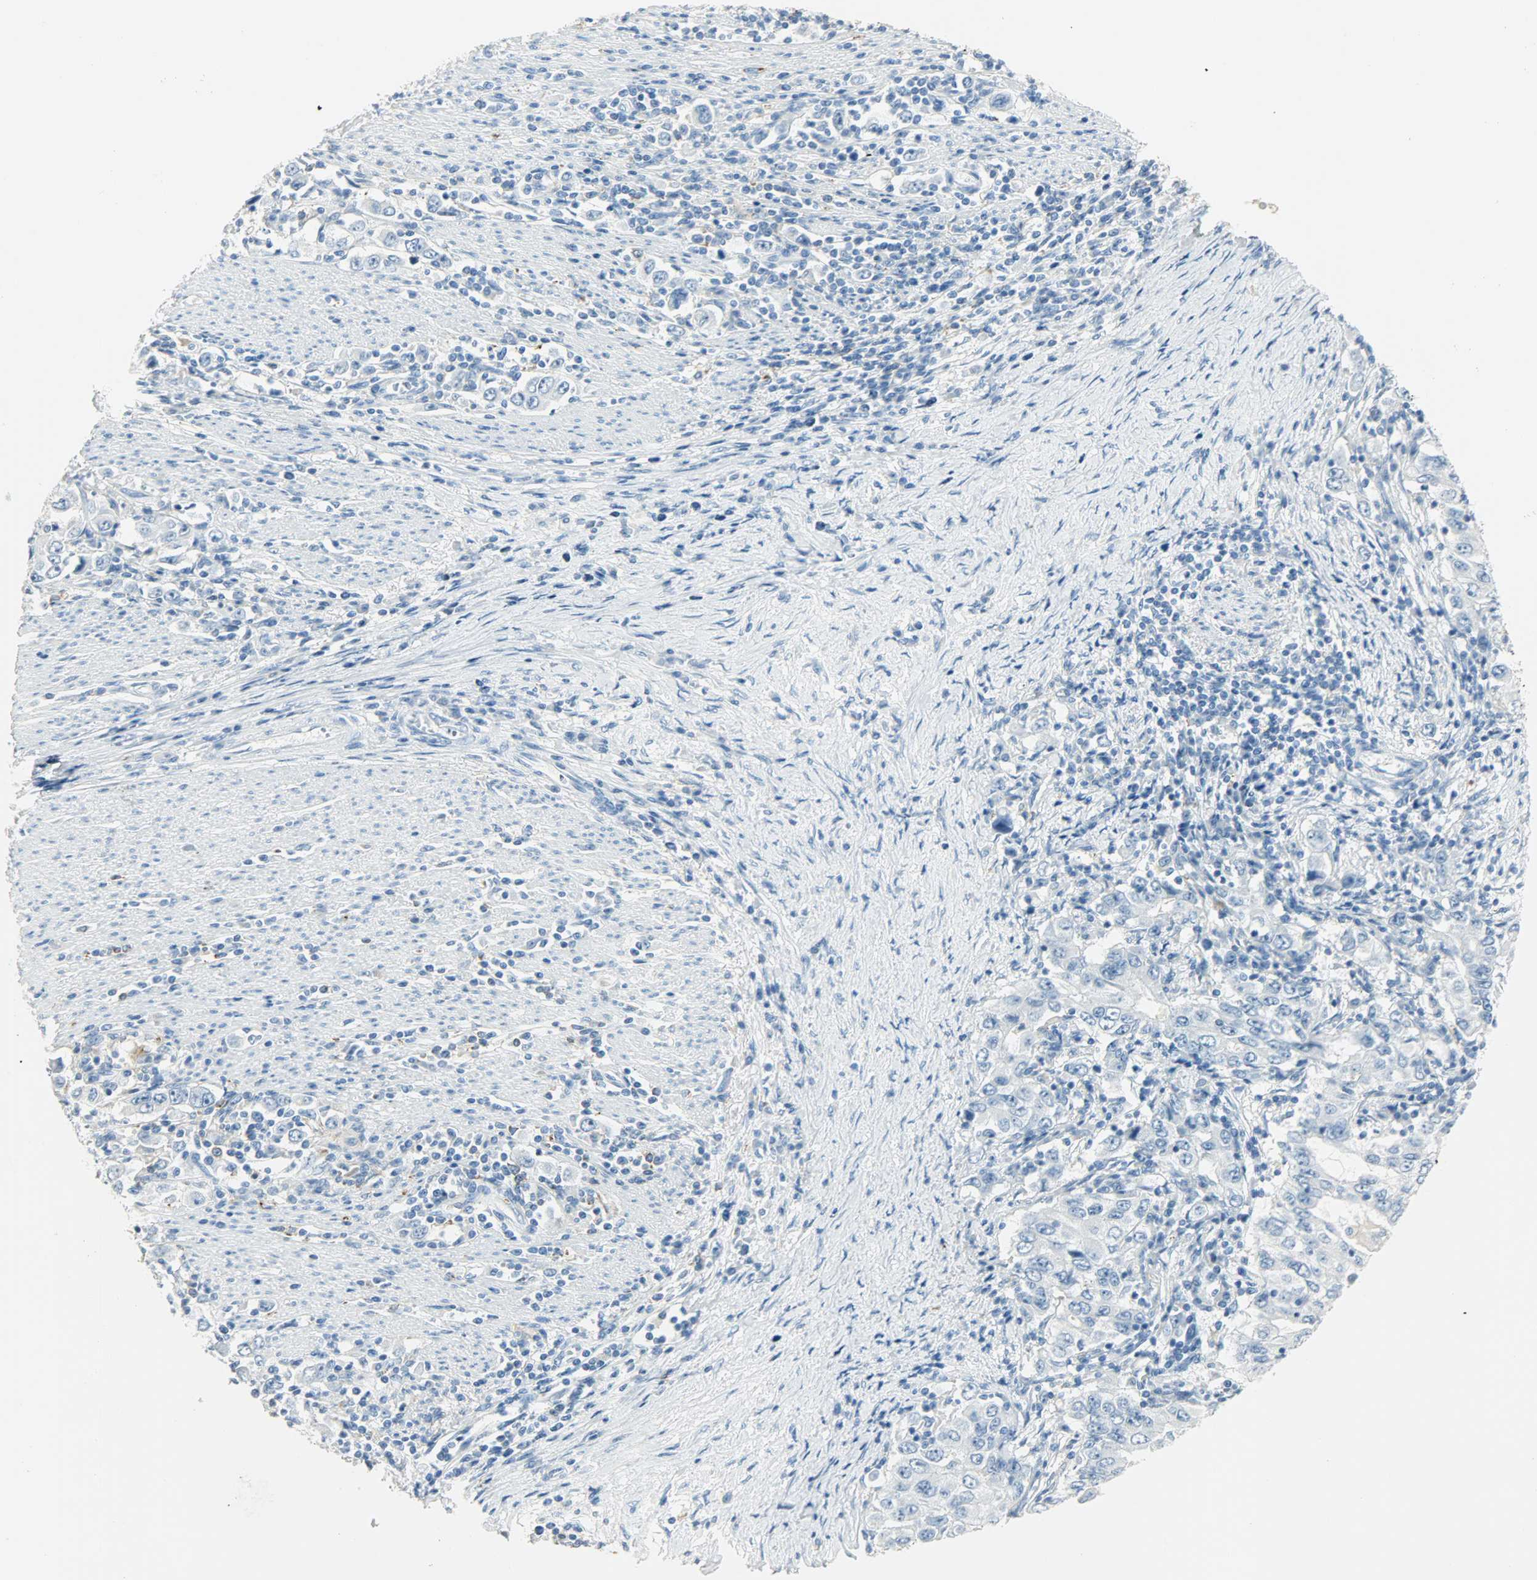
{"staining": {"intensity": "negative", "quantity": "none", "location": "none"}, "tissue": "stomach cancer", "cell_type": "Tumor cells", "image_type": "cancer", "snomed": [{"axis": "morphology", "description": "Adenocarcinoma, NOS"}, {"axis": "topography", "description": "Stomach, lower"}], "caption": "IHC histopathology image of stomach cancer (adenocarcinoma) stained for a protein (brown), which reveals no positivity in tumor cells. (DAB immunohistochemistry (IHC), high magnification).", "gene": "PTPN6", "patient": {"sex": "female", "age": 72}}